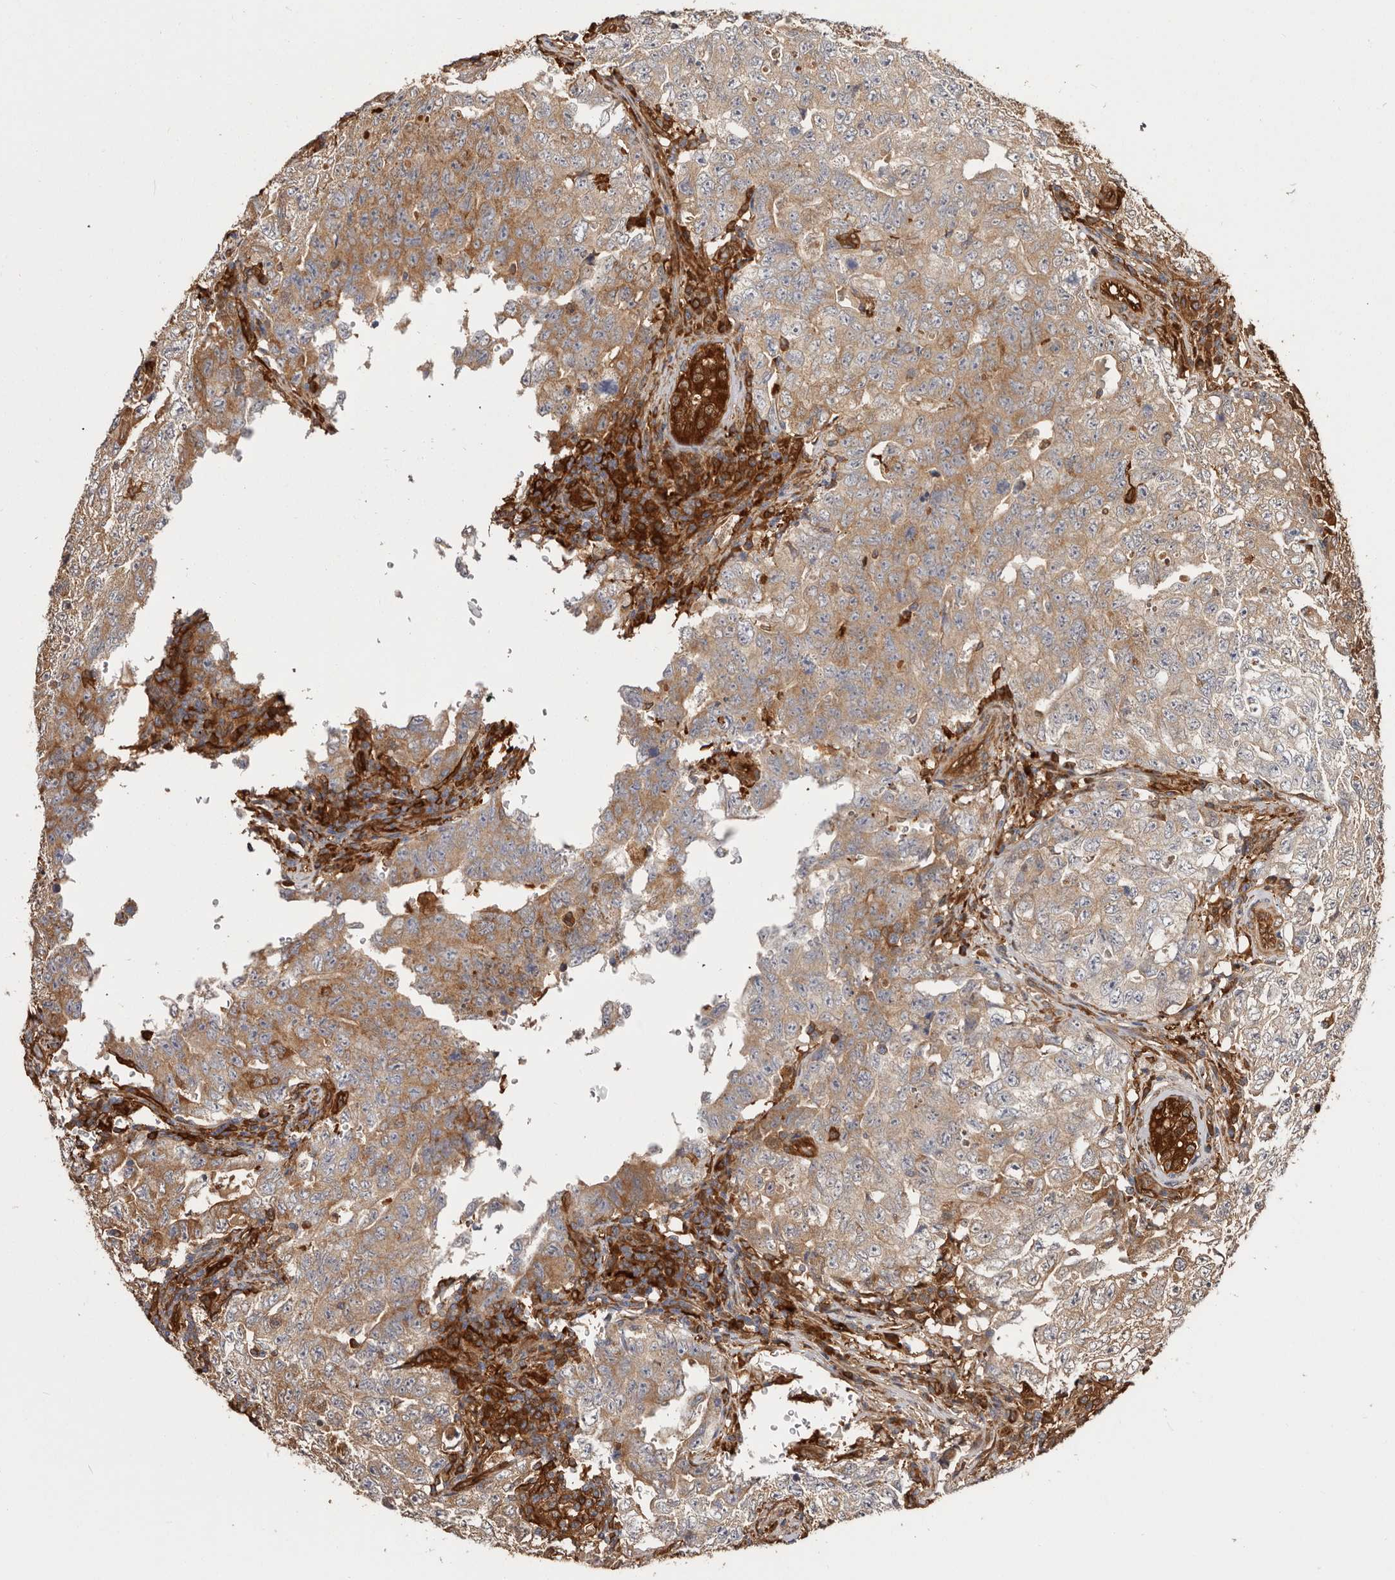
{"staining": {"intensity": "moderate", "quantity": ">75%", "location": "cytoplasmic/membranous"}, "tissue": "testis cancer", "cell_type": "Tumor cells", "image_type": "cancer", "snomed": [{"axis": "morphology", "description": "Carcinoma, Embryonal, NOS"}, {"axis": "topography", "description": "Testis"}], "caption": "Testis cancer (embryonal carcinoma) was stained to show a protein in brown. There is medium levels of moderate cytoplasmic/membranous expression in about >75% of tumor cells.", "gene": "LAP3", "patient": {"sex": "male", "age": 26}}